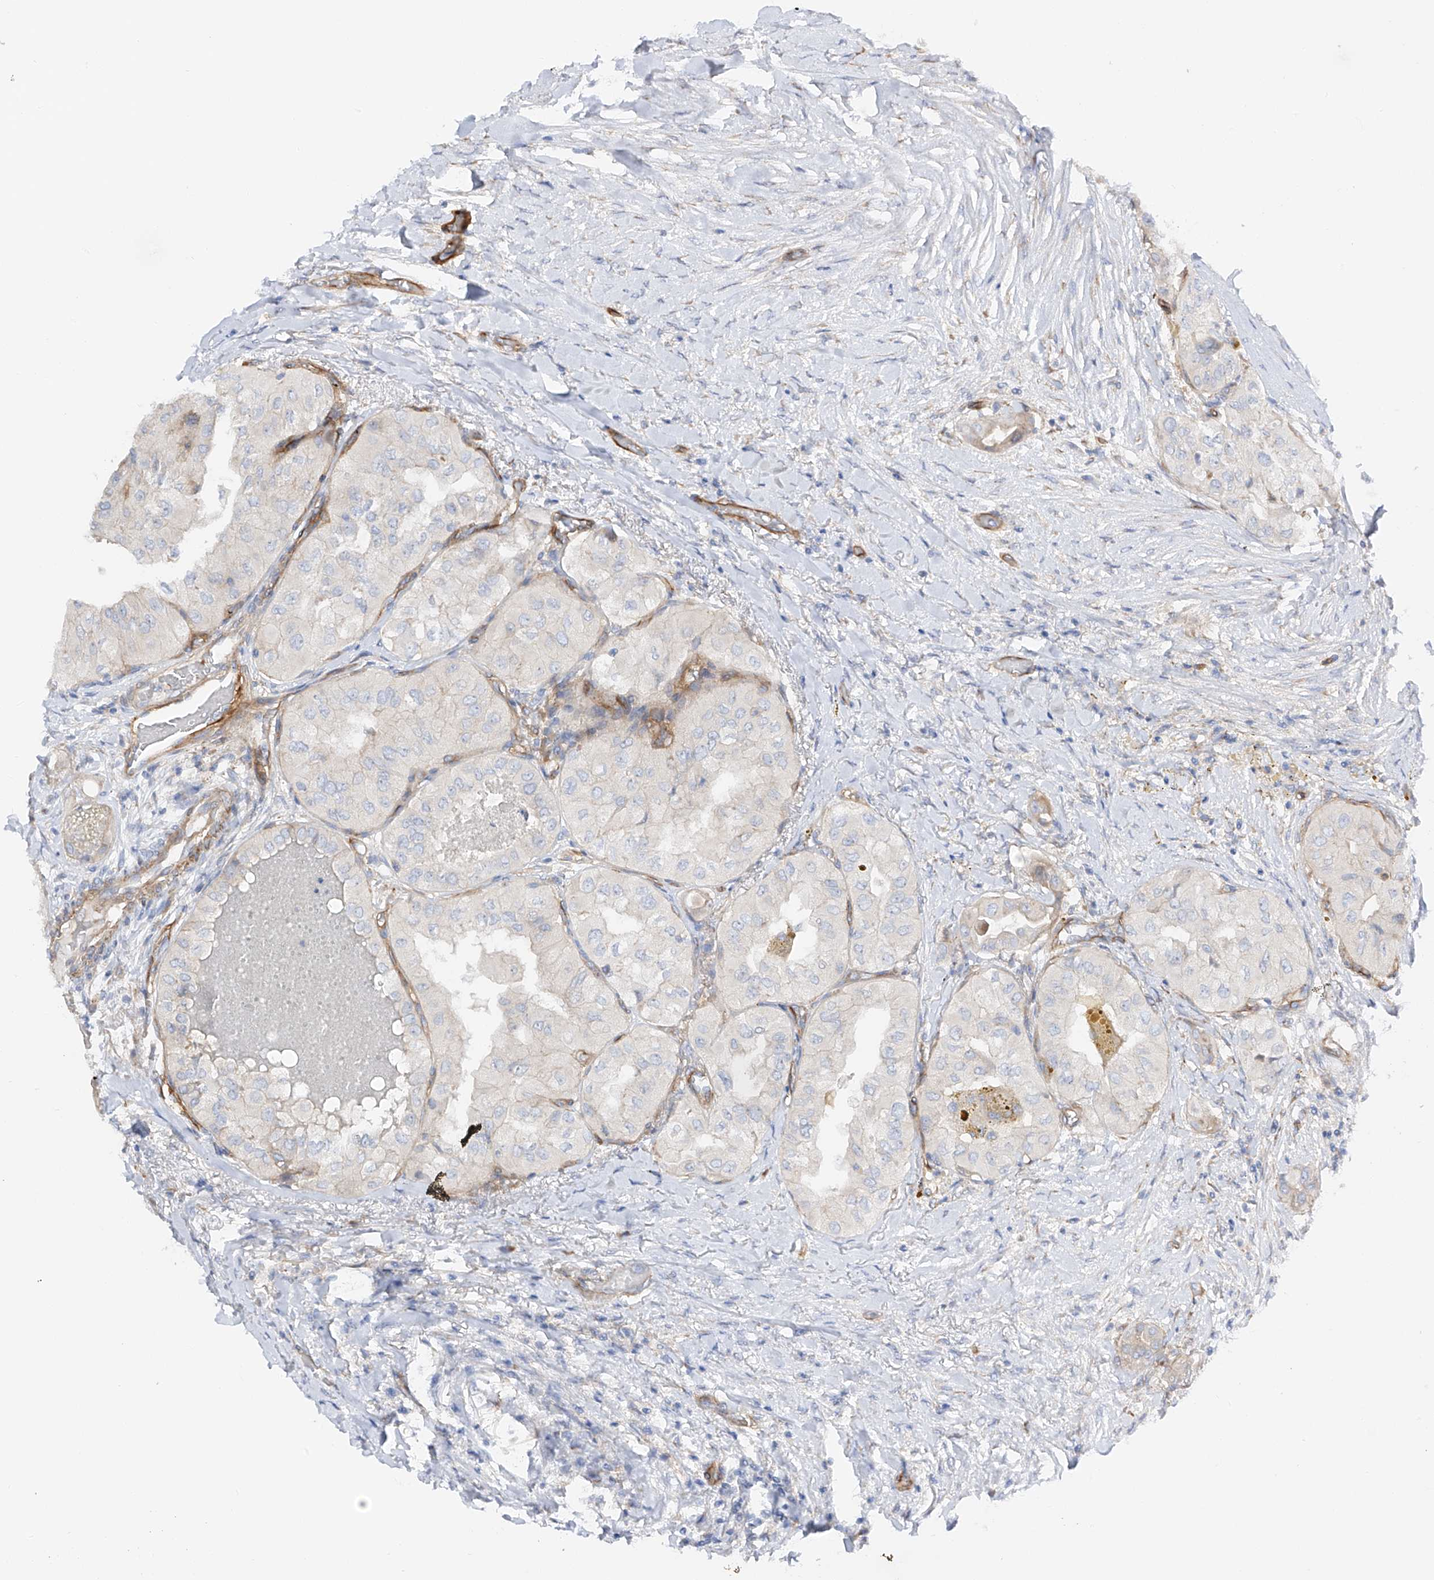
{"staining": {"intensity": "negative", "quantity": "none", "location": "none"}, "tissue": "thyroid cancer", "cell_type": "Tumor cells", "image_type": "cancer", "snomed": [{"axis": "morphology", "description": "Papillary adenocarcinoma, NOS"}, {"axis": "topography", "description": "Thyroid gland"}], "caption": "High magnification brightfield microscopy of papillary adenocarcinoma (thyroid) stained with DAB (brown) and counterstained with hematoxylin (blue): tumor cells show no significant staining.", "gene": "LCA5", "patient": {"sex": "female", "age": 59}}